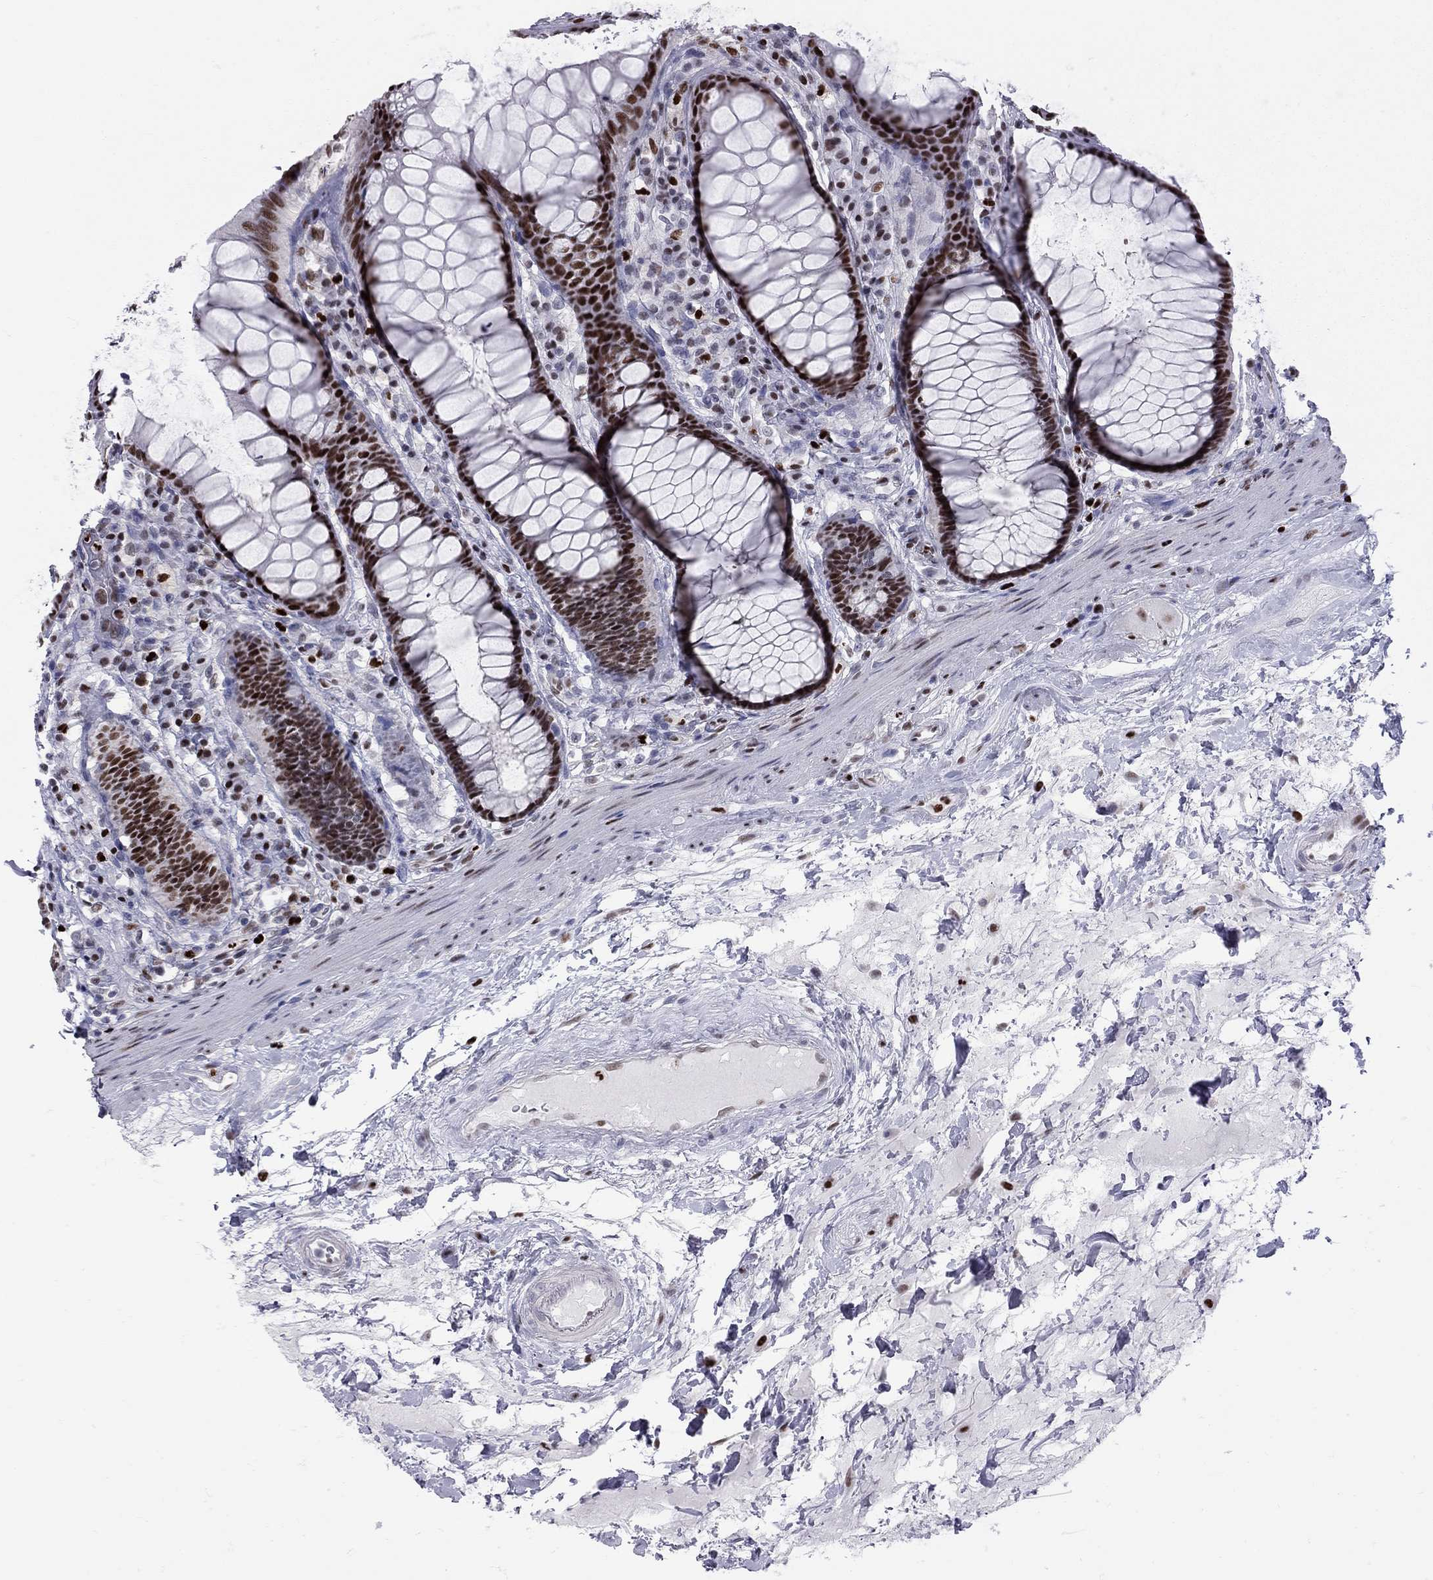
{"staining": {"intensity": "strong", "quantity": ">75%", "location": "nuclear"}, "tissue": "rectum", "cell_type": "Glandular cells", "image_type": "normal", "snomed": [{"axis": "morphology", "description": "Normal tissue, NOS"}, {"axis": "topography", "description": "Rectum"}], "caption": "Immunohistochemistry (DAB (3,3'-diaminobenzidine)) staining of normal rectum displays strong nuclear protein staining in about >75% of glandular cells.", "gene": "PCGF3", "patient": {"sex": "male", "age": 72}}